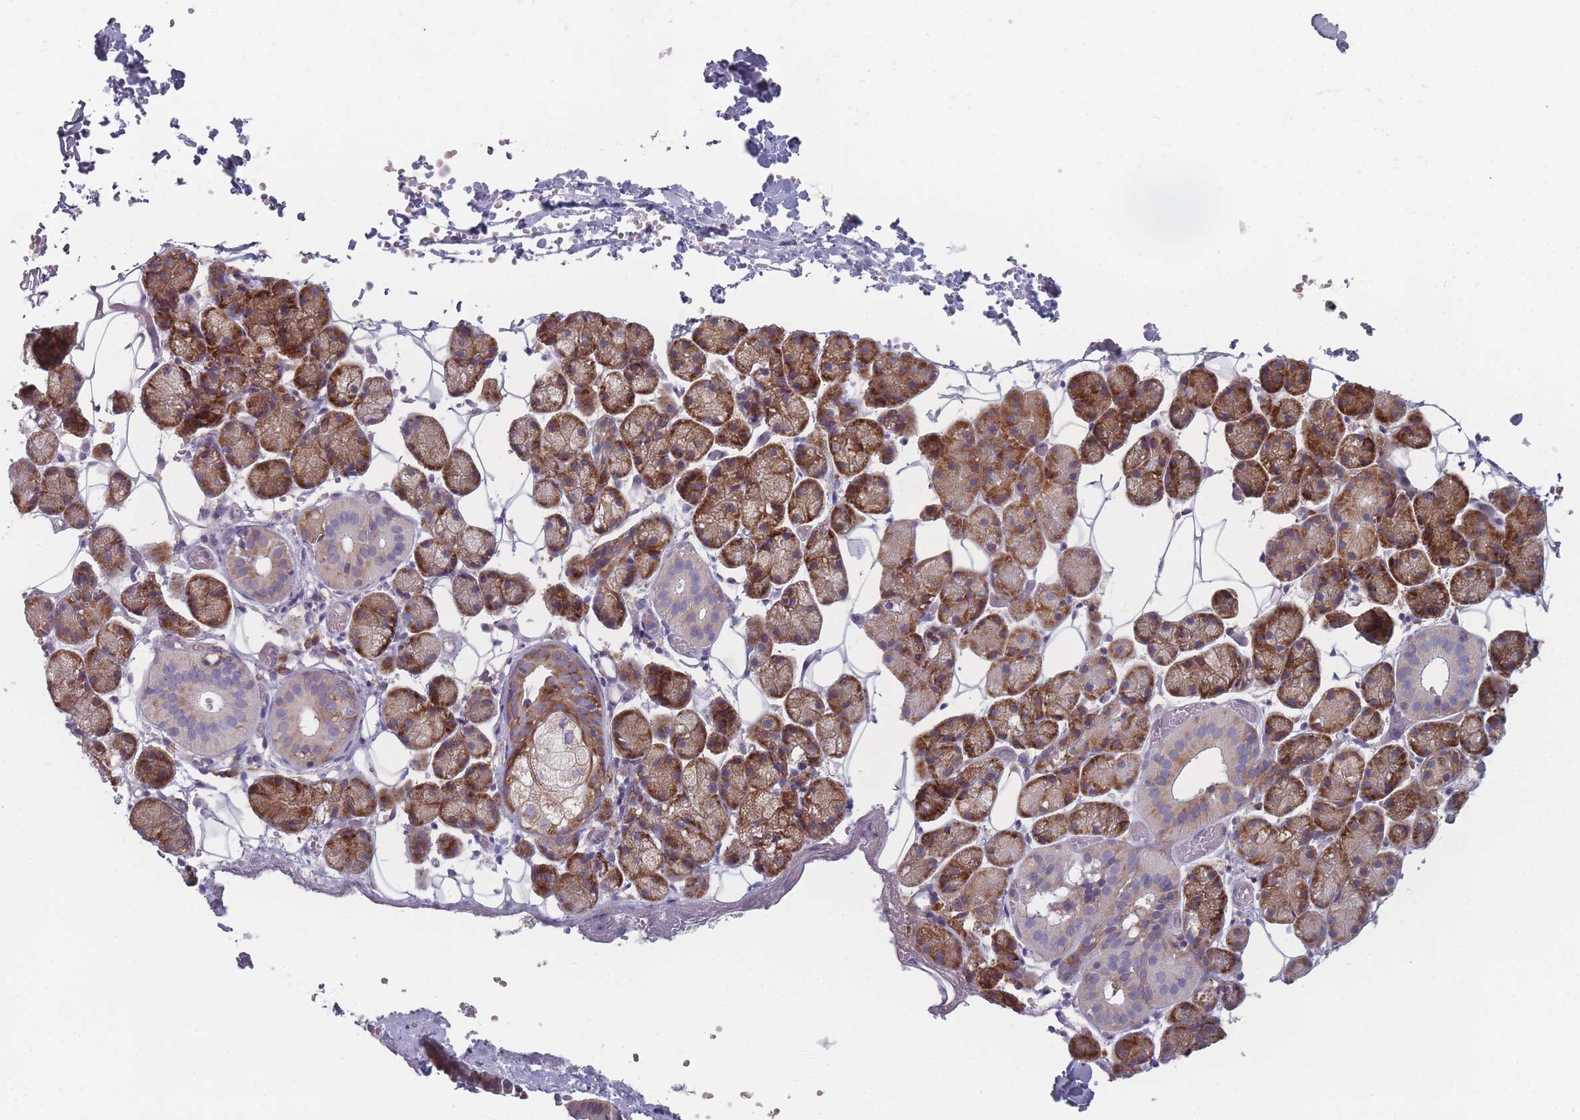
{"staining": {"intensity": "strong", "quantity": ">75%", "location": "cytoplasmic/membranous"}, "tissue": "salivary gland", "cell_type": "Glandular cells", "image_type": "normal", "snomed": [{"axis": "morphology", "description": "Normal tissue, NOS"}, {"axis": "topography", "description": "Salivary gland"}], "caption": "Protein positivity by immunohistochemistry (IHC) reveals strong cytoplasmic/membranous positivity in about >75% of glandular cells in normal salivary gland. (DAB IHC, brown staining for protein, blue staining for nuclei).", "gene": "CACNG5", "patient": {"sex": "female", "age": 33}}